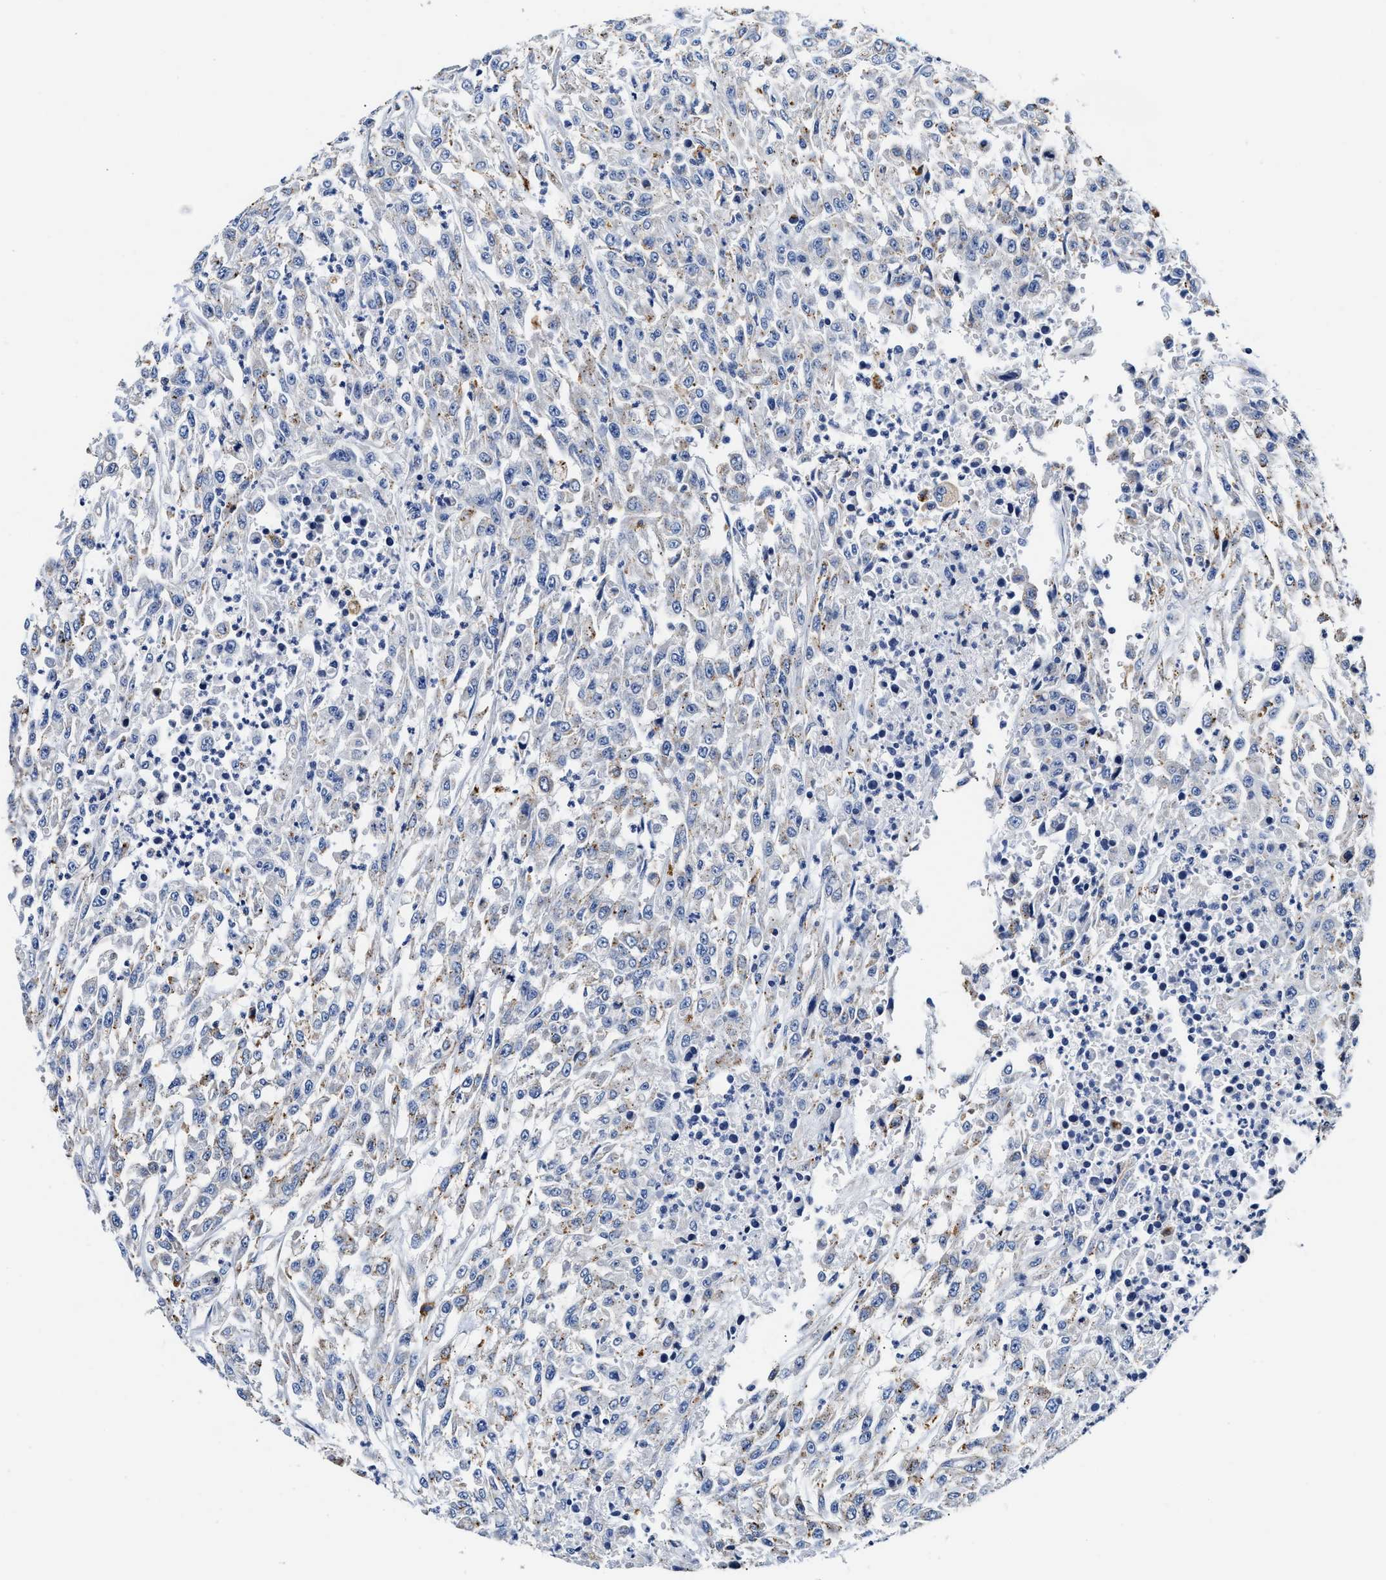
{"staining": {"intensity": "weak", "quantity": "25%-75%", "location": "cytoplasmic/membranous"}, "tissue": "urothelial cancer", "cell_type": "Tumor cells", "image_type": "cancer", "snomed": [{"axis": "morphology", "description": "Urothelial carcinoma, High grade"}, {"axis": "topography", "description": "Urinary bladder"}], "caption": "This is a photomicrograph of immunohistochemistry staining of urothelial carcinoma (high-grade), which shows weak staining in the cytoplasmic/membranous of tumor cells.", "gene": "ACADVL", "patient": {"sex": "male", "age": 46}}